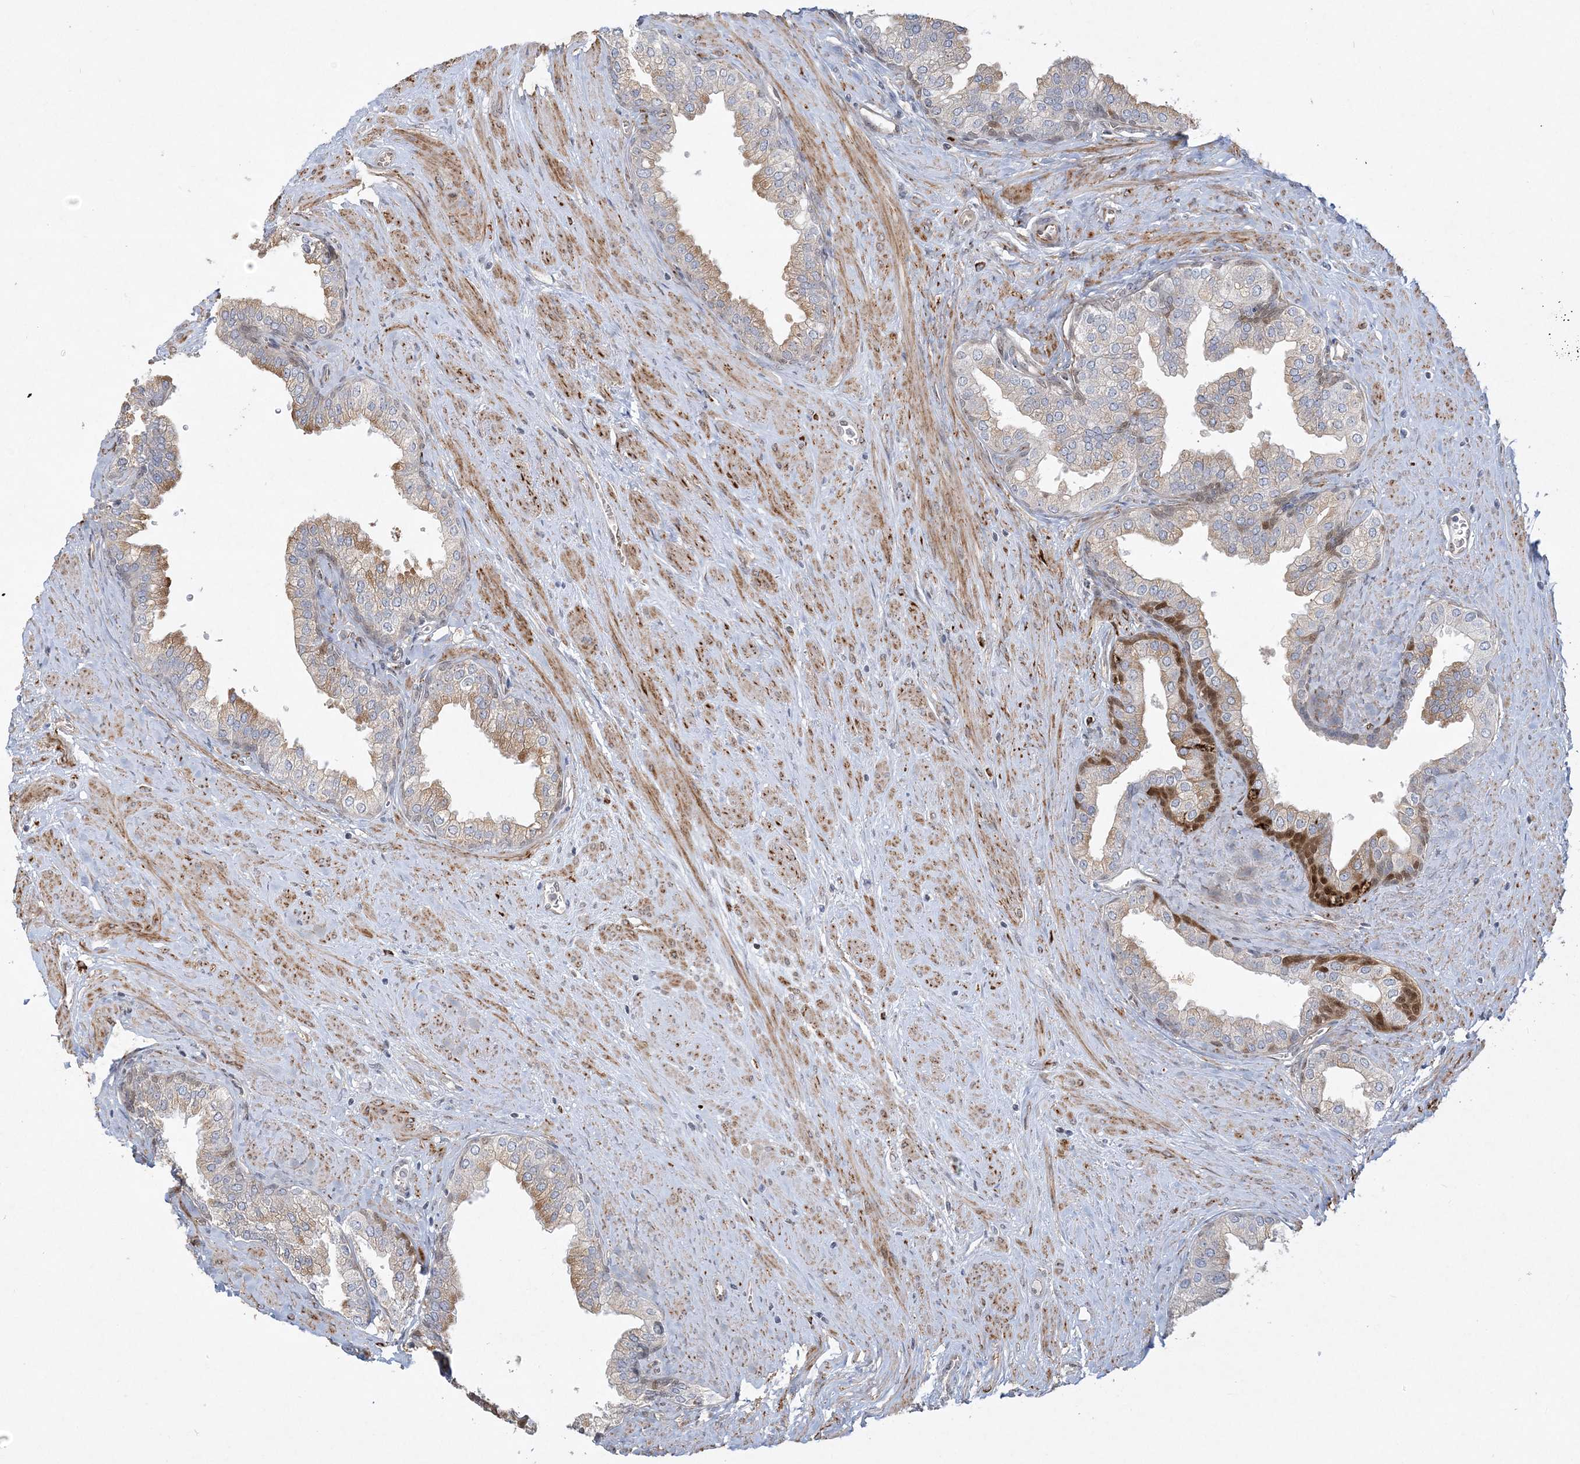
{"staining": {"intensity": "moderate", "quantity": "<25%", "location": "cytoplasmic/membranous,nuclear"}, "tissue": "prostate", "cell_type": "Glandular cells", "image_type": "normal", "snomed": [{"axis": "morphology", "description": "Normal tissue, NOS"}, {"axis": "morphology", "description": "Urothelial carcinoma, Low grade"}, {"axis": "topography", "description": "Urinary bladder"}, {"axis": "topography", "description": "Prostate"}], "caption": "Immunohistochemical staining of benign prostate shows moderate cytoplasmic/membranous,nuclear protein staining in about <25% of glandular cells. The staining was performed using DAB (3,3'-diaminobenzidine), with brown indicating positive protein expression. Nuclei are stained blue with hematoxylin.", "gene": "INPP1", "patient": {"sex": "male", "age": 60}}